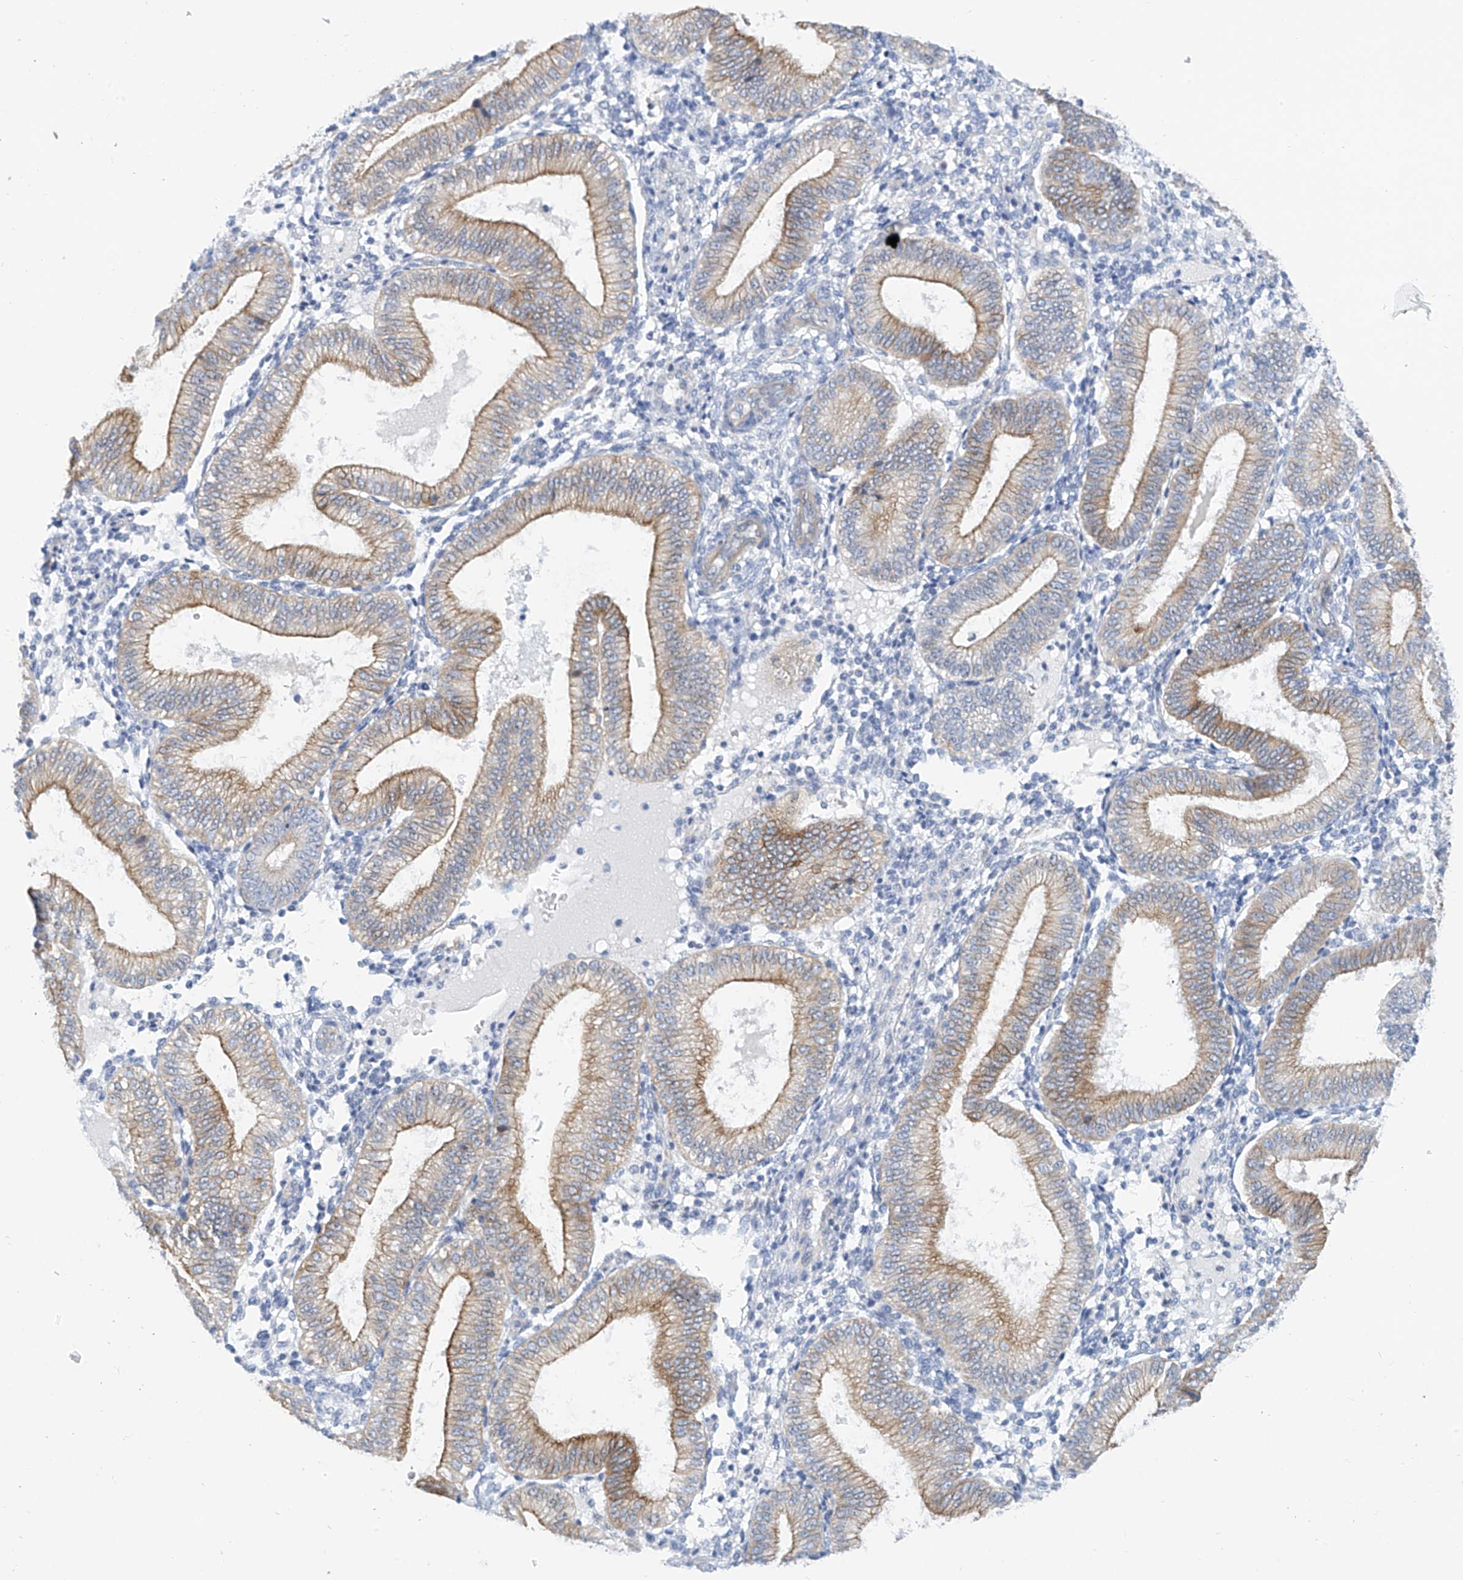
{"staining": {"intensity": "negative", "quantity": "none", "location": "none"}, "tissue": "endometrium", "cell_type": "Cells in endometrial stroma", "image_type": "normal", "snomed": [{"axis": "morphology", "description": "Normal tissue, NOS"}, {"axis": "topography", "description": "Endometrium"}], "caption": "This micrograph is of unremarkable endometrium stained with IHC to label a protein in brown with the nuclei are counter-stained blue. There is no positivity in cells in endometrial stroma.", "gene": "PIK3C2B", "patient": {"sex": "female", "age": 39}}